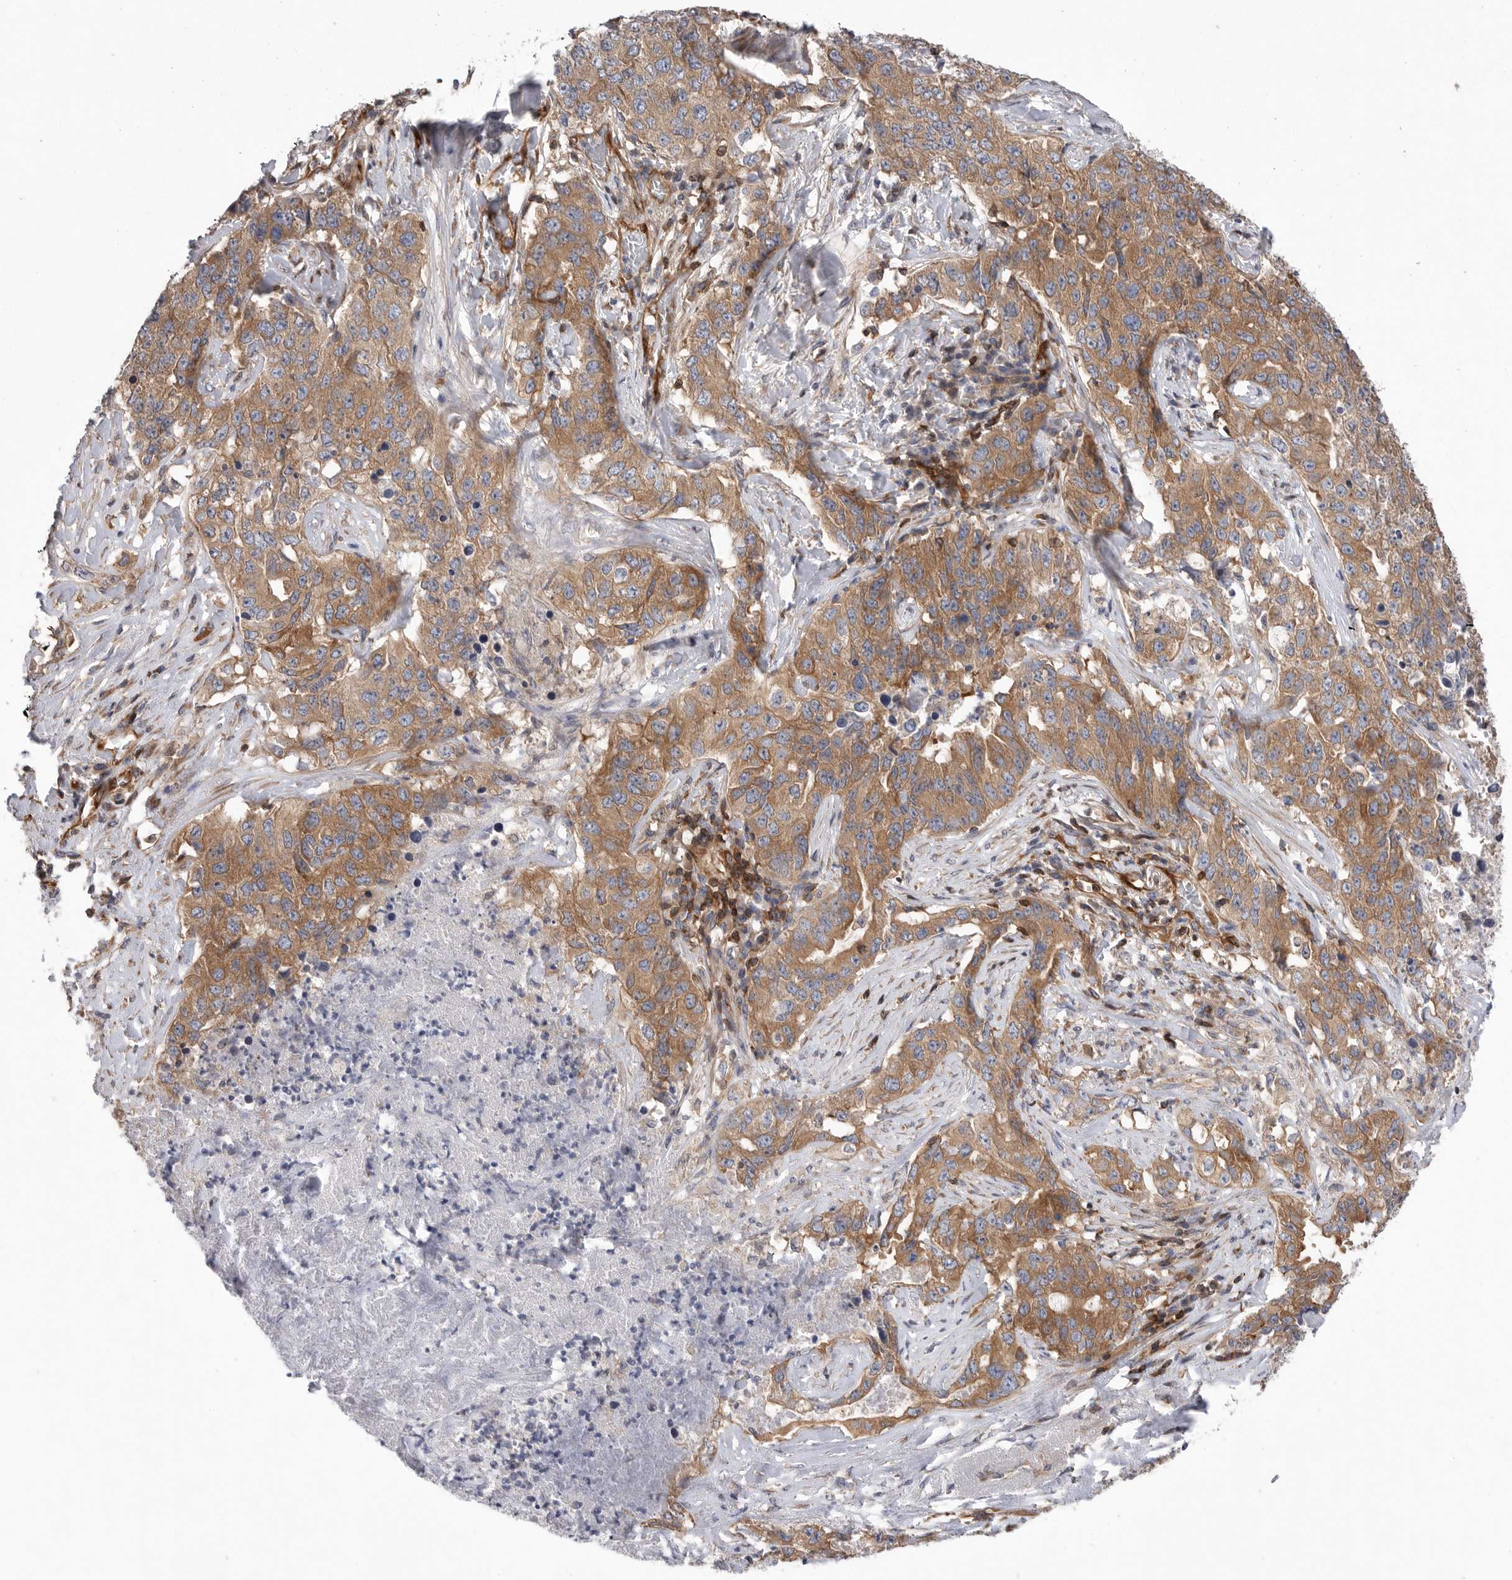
{"staining": {"intensity": "moderate", "quantity": ">75%", "location": "cytoplasmic/membranous"}, "tissue": "lung cancer", "cell_type": "Tumor cells", "image_type": "cancer", "snomed": [{"axis": "morphology", "description": "Adenocarcinoma, NOS"}, {"axis": "topography", "description": "Lung"}], "caption": "Moderate cytoplasmic/membranous staining is present in approximately >75% of tumor cells in lung cancer.", "gene": "PRKCH", "patient": {"sex": "female", "age": 51}}